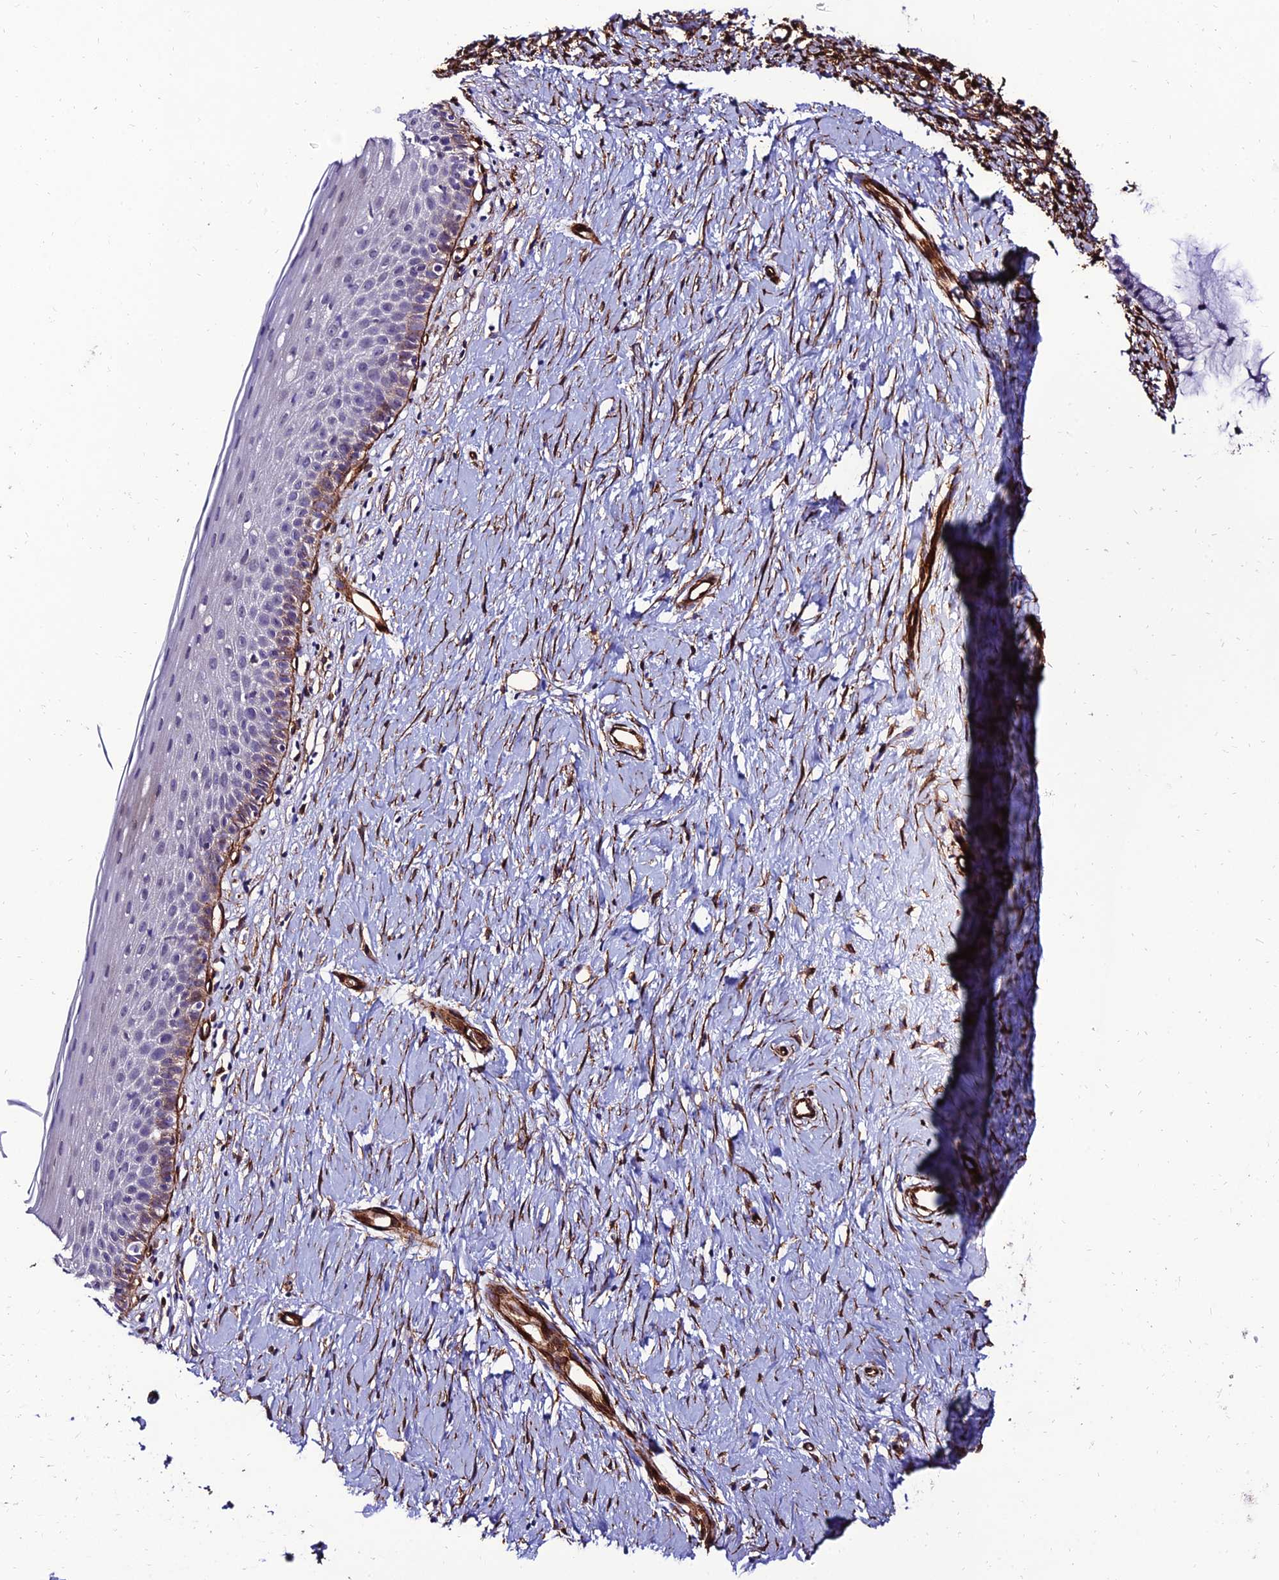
{"staining": {"intensity": "negative", "quantity": "none", "location": "none"}, "tissue": "cervix", "cell_type": "Glandular cells", "image_type": "normal", "snomed": [{"axis": "morphology", "description": "Normal tissue, NOS"}, {"axis": "topography", "description": "Cervix"}], "caption": "Photomicrograph shows no significant protein positivity in glandular cells of benign cervix.", "gene": "ALDH3B2", "patient": {"sex": "female", "age": 57}}